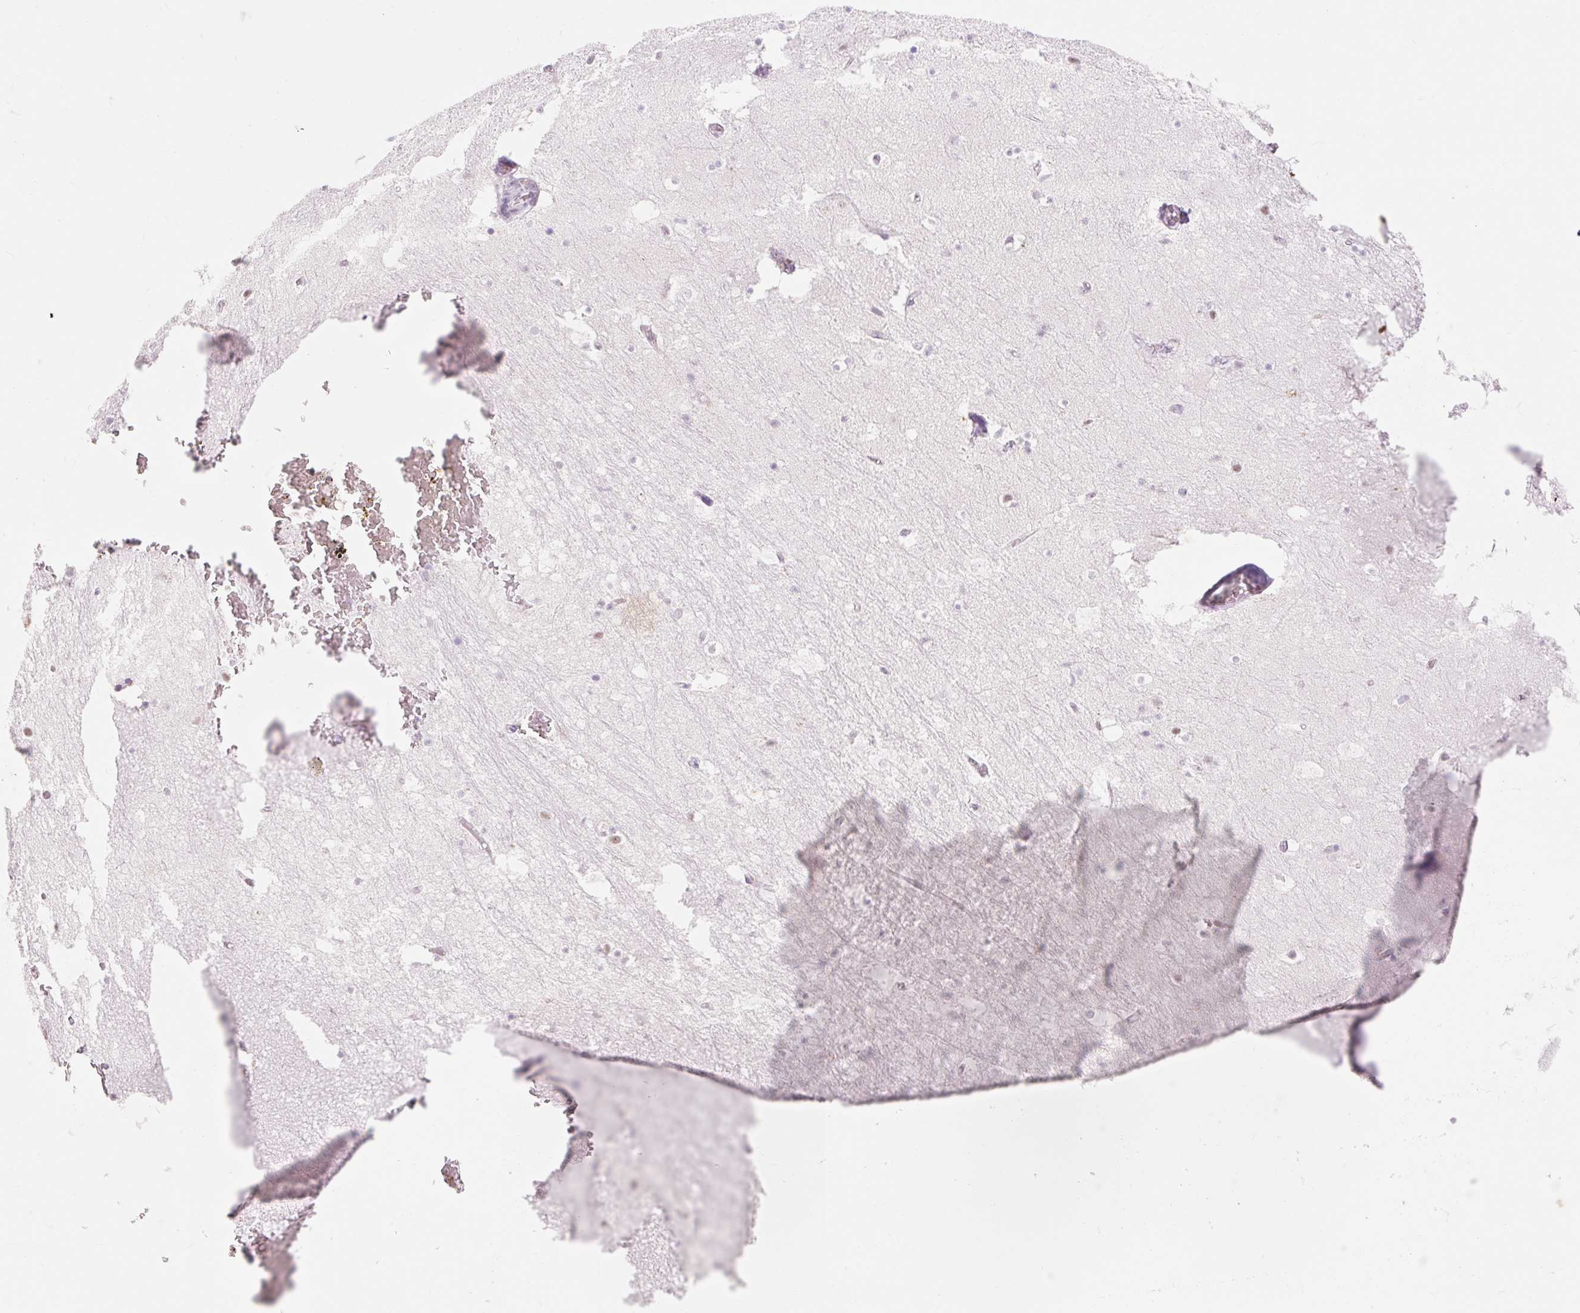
{"staining": {"intensity": "negative", "quantity": "none", "location": "none"}, "tissue": "hippocampus", "cell_type": "Glial cells", "image_type": "normal", "snomed": [{"axis": "morphology", "description": "Normal tissue, NOS"}, {"axis": "topography", "description": "Hippocampus"}], "caption": "This is a histopathology image of immunohistochemistry staining of benign hippocampus, which shows no staining in glial cells.", "gene": "H2BW1", "patient": {"sex": "female", "age": 52}}